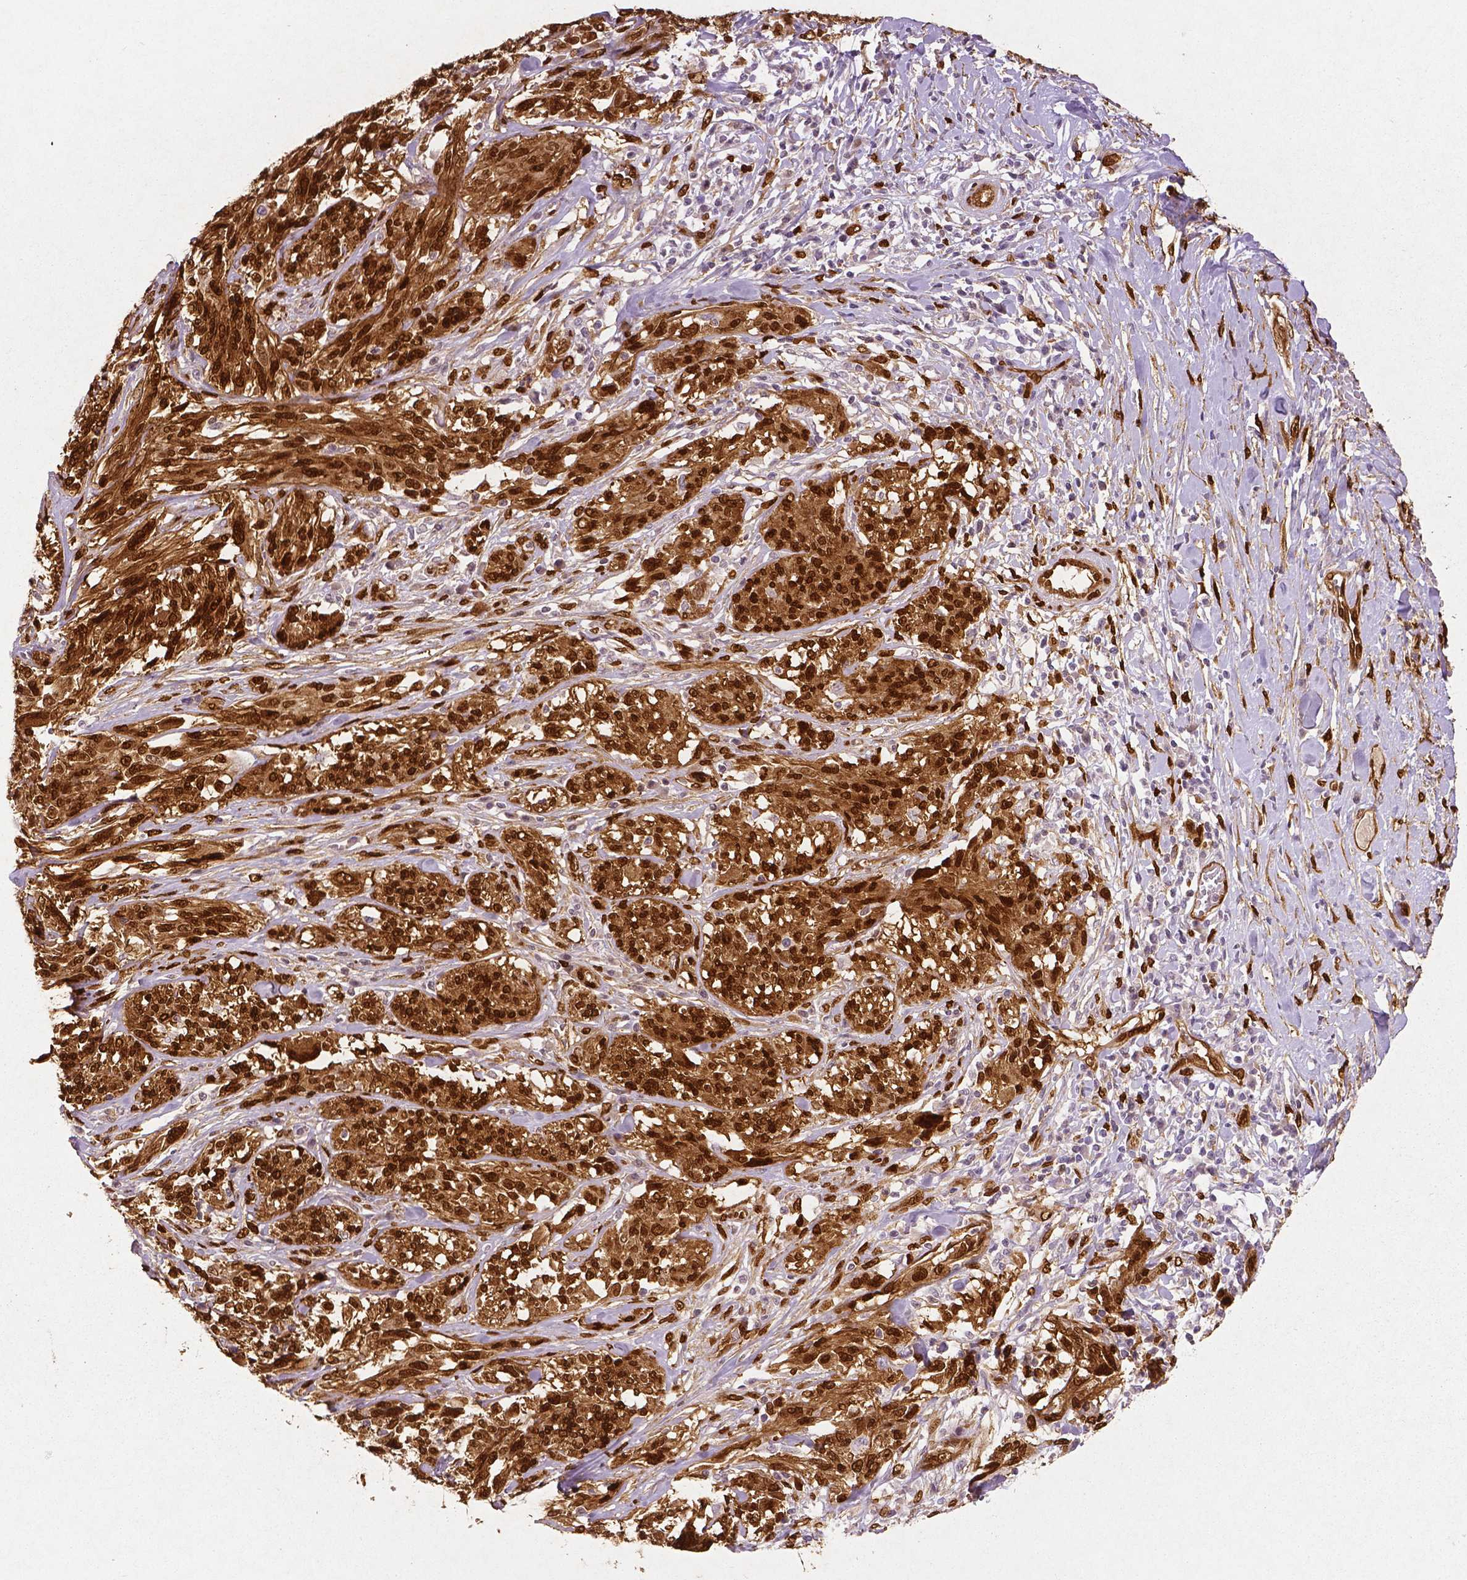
{"staining": {"intensity": "strong", "quantity": ">75%", "location": "cytoplasmic/membranous,nuclear"}, "tissue": "melanoma", "cell_type": "Tumor cells", "image_type": "cancer", "snomed": [{"axis": "morphology", "description": "Malignant melanoma, NOS"}, {"axis": "topography", "description": "Skin"}], "caption": "An image showing strong cytoplasmic/membranous and nuclear expression in approximately >75% of tumor cells in malignant melanoma, as visualized by brown immunohistochemical staining.", "gene": "WWTR1", "patient": {"sex": "female", "age": 91}}